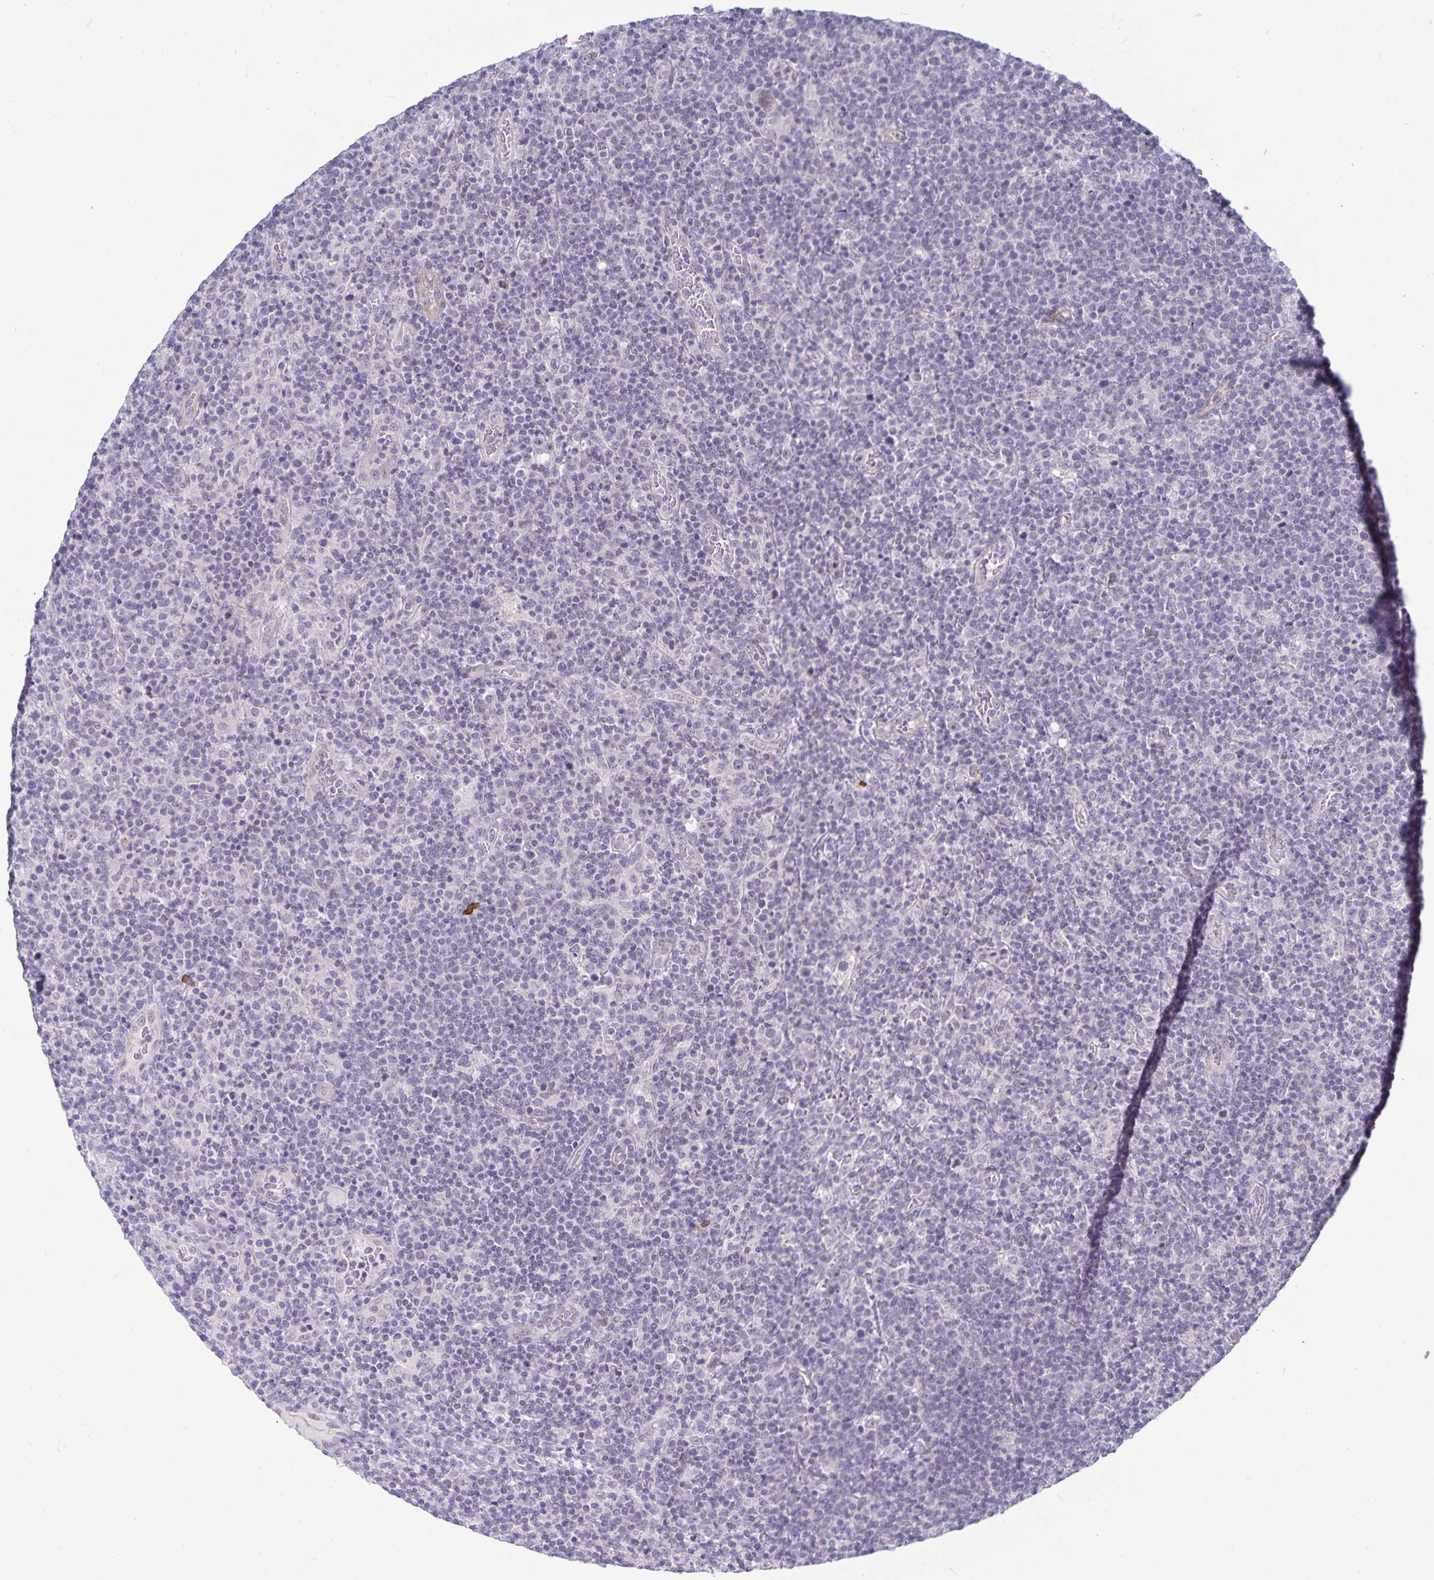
{"staining": {"intensity": "negative", "quantity": "none", "location": "none"}, "tissue": "lymphoma", "cell_type": "Tumor cells", "image_type": "cancer", "snomed": [{"axis": "morphology", "description": "Malignant lymphoma, non-Hodgkin's type, High grade"}, {"axis": "topography", "description": "Lymph node"}], "caption": "Photomicrograph shows no protein expression in tumor cells of high-grade malignant lymphoma, non-Hodgkin's type tissue.", "gene": "CDKN2B", "patient": {"sex": "male", "age": 61}}